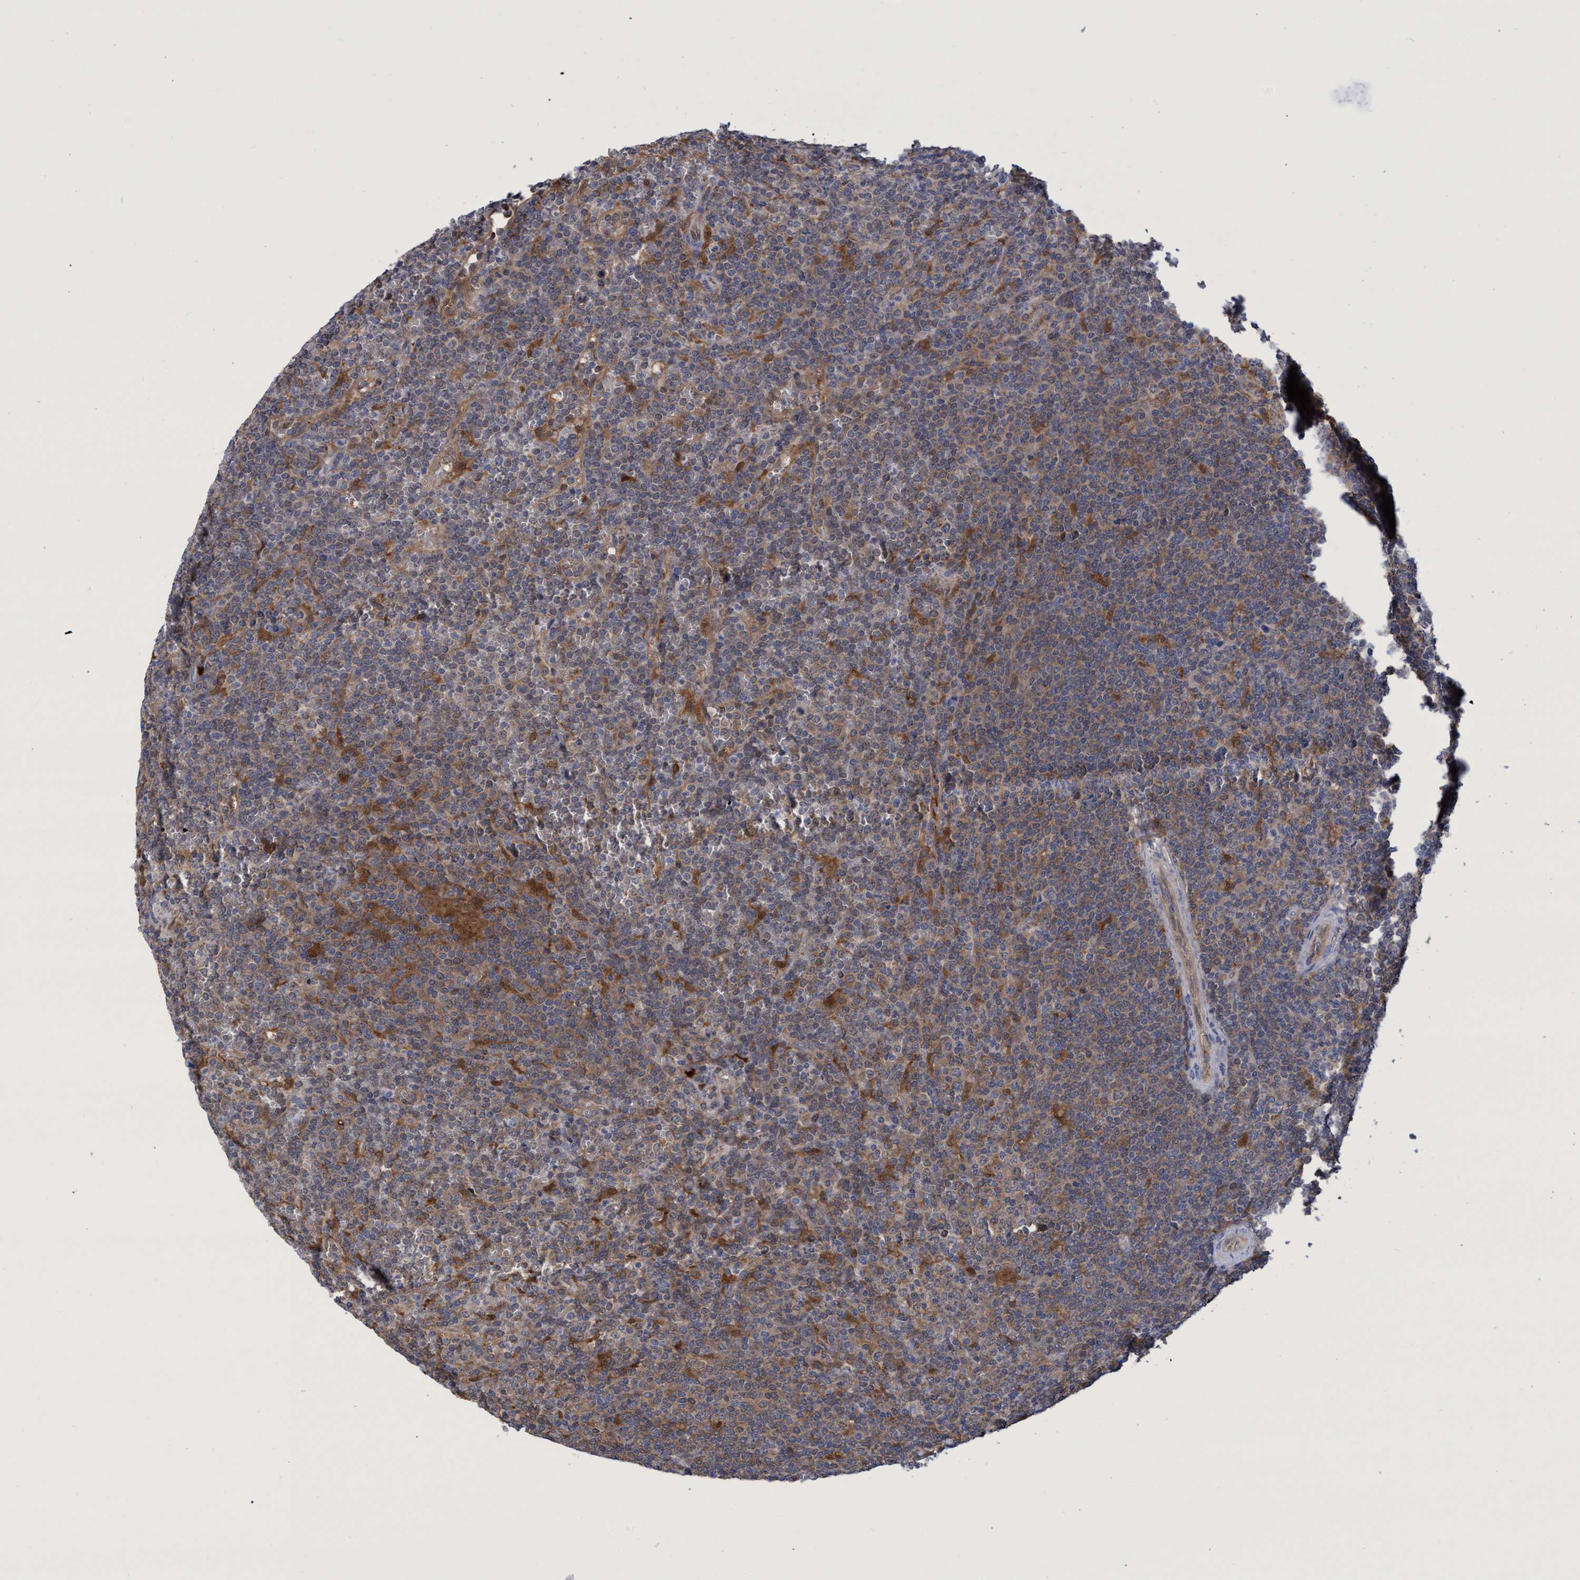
{"staining": {"intensity": "moderate", "quantity": "25%-75%", "location": "cytoplasmic/membranous"}, "tissue": "lymphoma", "cell_type": "Tumor cells", "image_type": "cancer", "snomed": [{"axis": "morphology", "description": "Malignant lymphoma, non-Hodgkin's type, Low grade"}, {"axis": "topography", "description": "Spleen"}], "caption": "Tumor cells show medium levels of moderate cytoplasmic/membranous staining in about 25%-75% of cells in lymphoma.", "gene": "PNPO", "patient": {"sex": "female", "age": 19}}